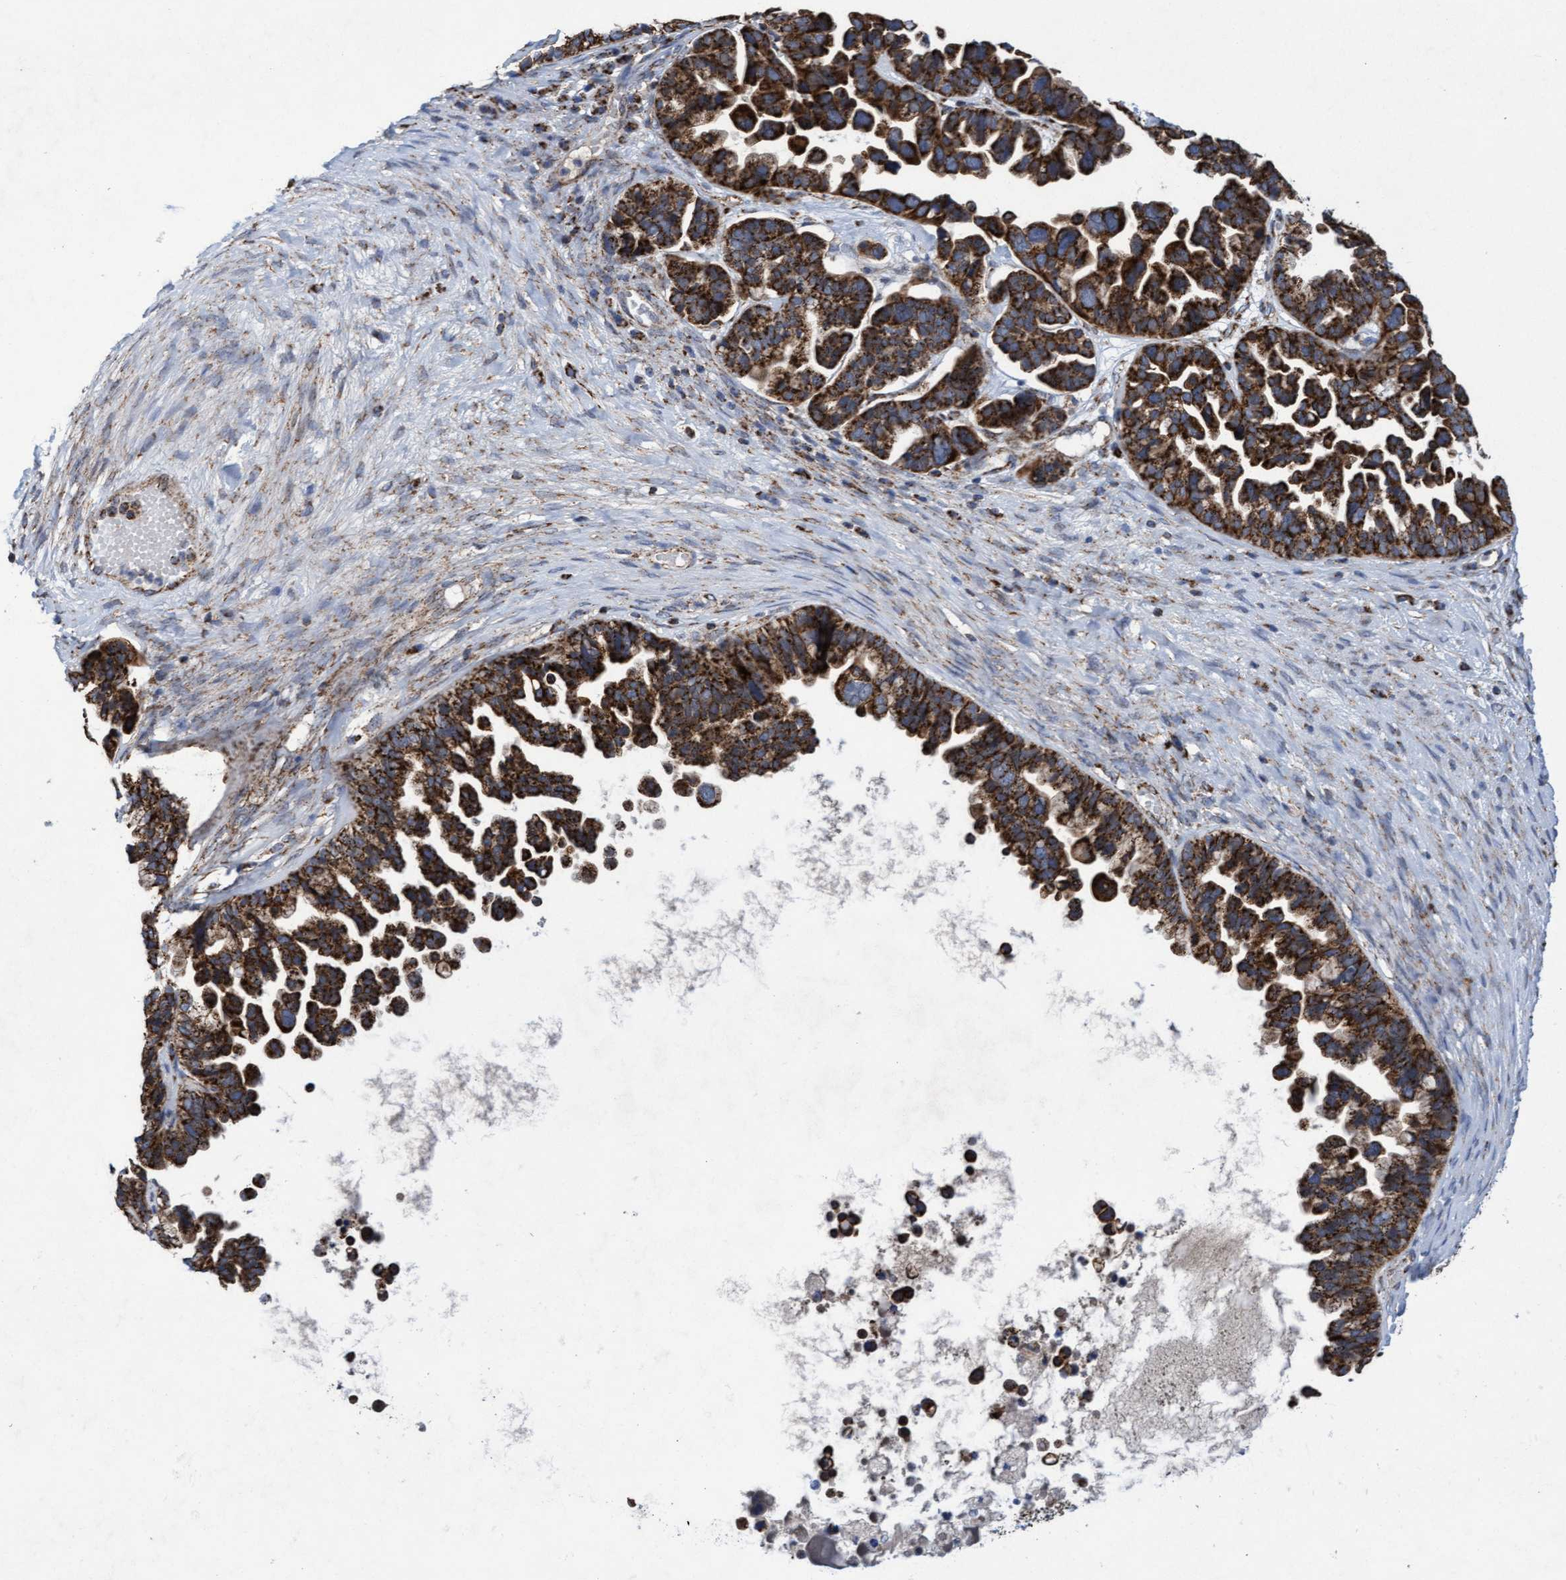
{"staining": {"intensity": "strong", "quantity": ">75%", "location": "cytoplasmic/membranous"}, "tissue": "ovarian cancer", "cell_type": "Tumor cells", "image_type": "cancer", "snomed": [{"axis": "morphology", "description": "Cystadenocarcinoma, serous, NOS"}, {"axis": "topography", "description": "Ovary"}], "caption": "Immunohistochemical staining of human ovarian cancer (serous cystadenocarcinoma) shows high levels of strong cytoplasmic/membranous protein positivity in approximately >75% of tumor cells.", "gene": "MRPL38", "patient": {"sex": "female", "age": 56}}